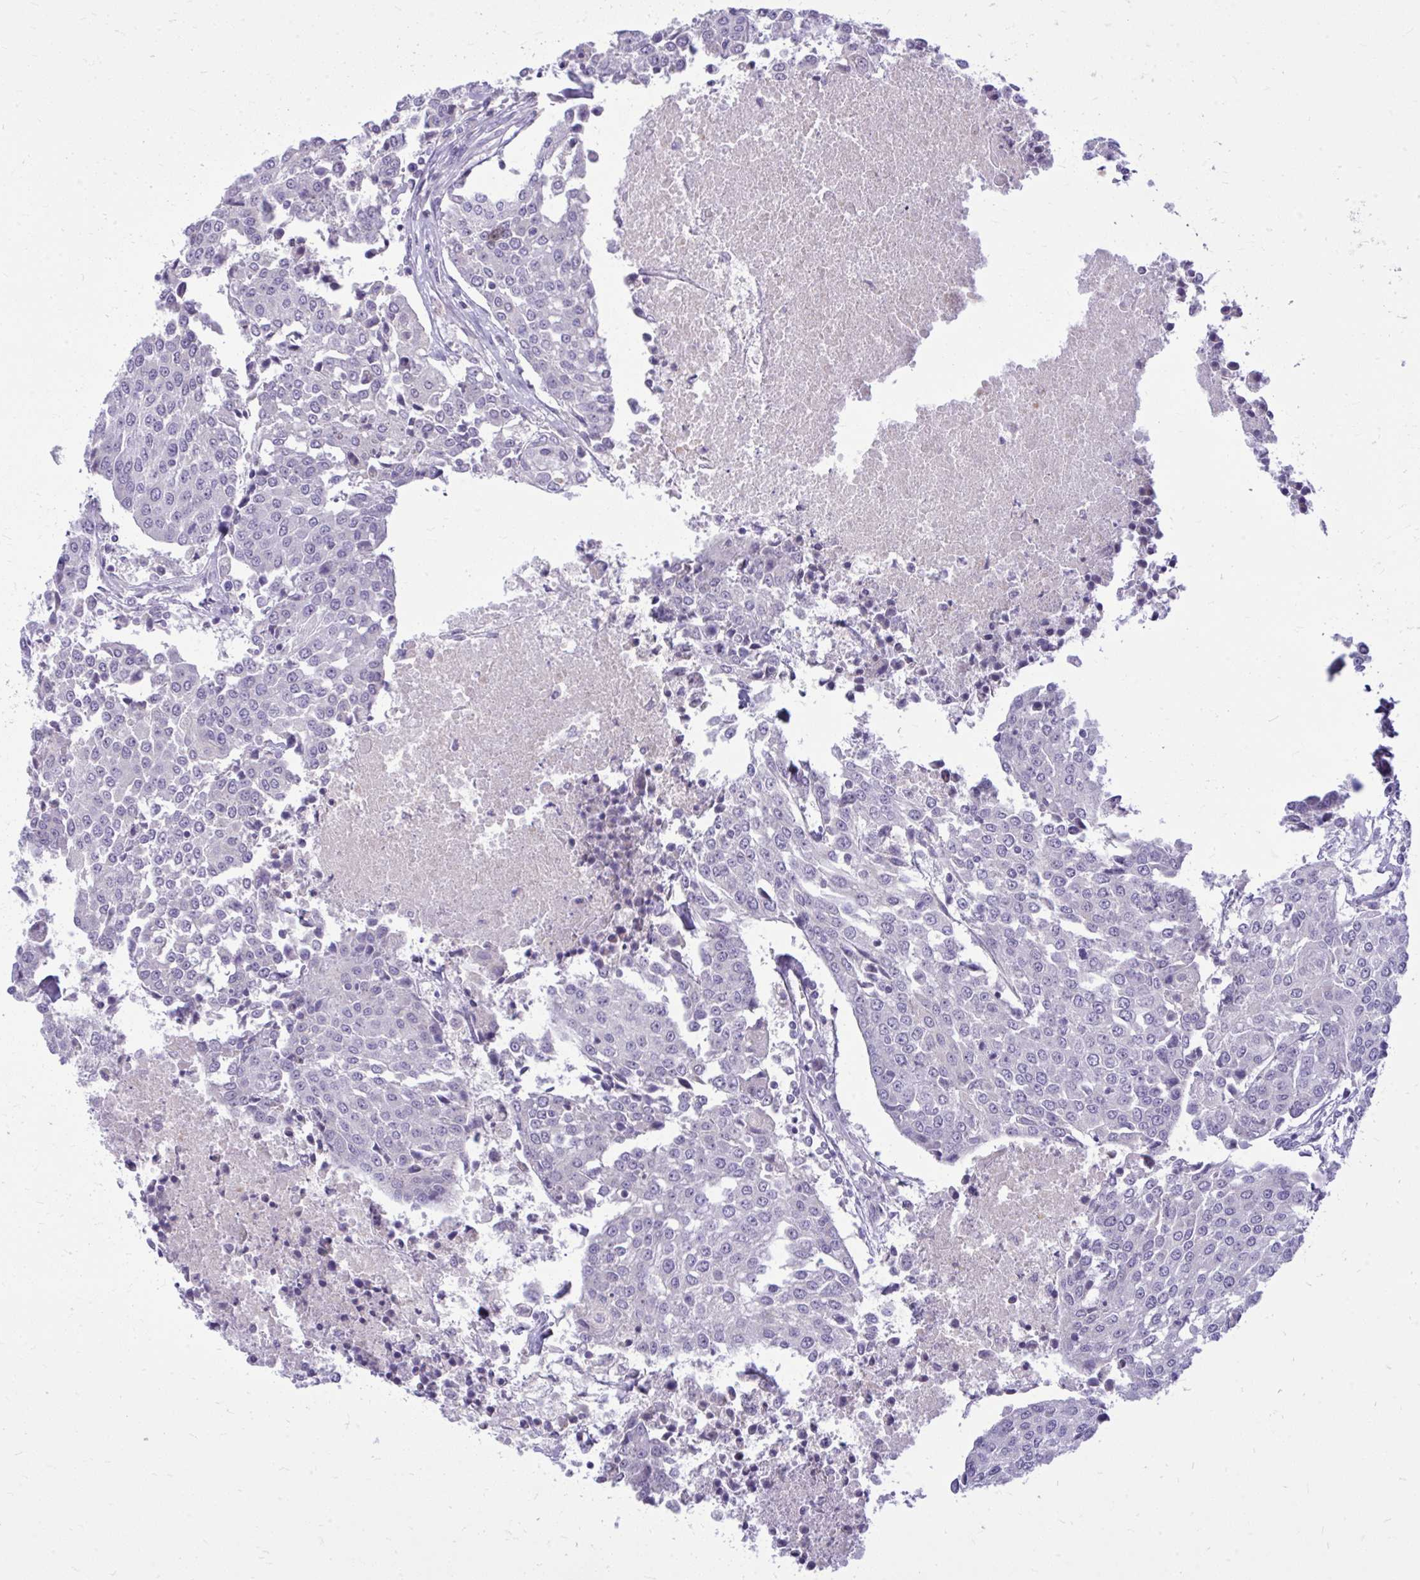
{"staining": {"intensity": "negative", "quantity": "none", "location": "none"}, "tissue": "urothelial cancer", "cell_type": "Tumor cells", "image_type": "cancer", "snomed": [{"axis": "morphology", "description": "Urothelial carcinoma, High grade"}, {"axis": "topography", "description": "Urinary bladder"}], "caption": "High power microscopy photomicrograph of an immunohistochemistry (IHC) histopathology image of urothelial carcinoma (high-grade), revealing no significant staining in tumor cells.", "gene": "DPY19L1", "patient": {"sex": "female", "age": 85}}